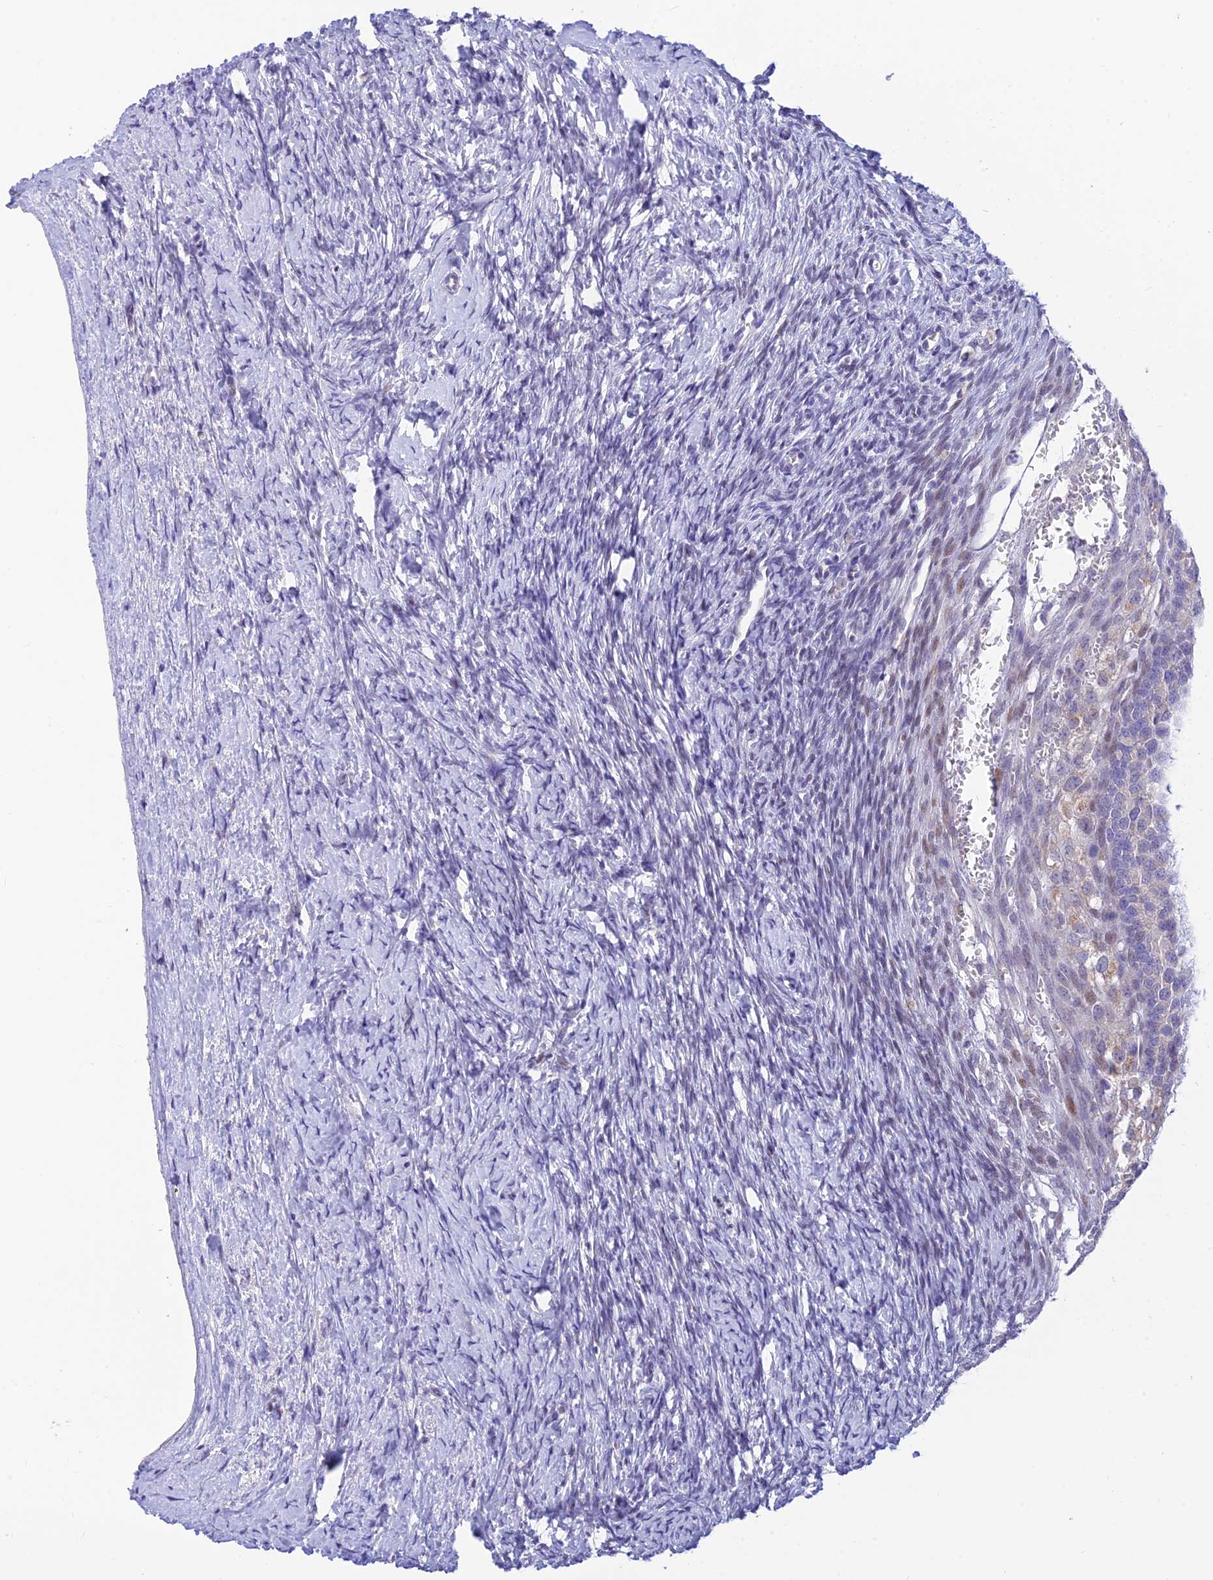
{"staining": {"intensity": "negative", "quantity": "none", "location": "none"}, "tissue": "ovary", "cell_type": "Follicle cells", "image_type": "normal", "snomed": [{"axis": "morphology", "description": "Normal tissue, NOS"}, {"axis": "morphology", "description": "Developmental malformation"}, {"axis": "topography", "description": "Ovary"}], "caption": "Ovary stained for a protein using immunohistochemistry shows no expression follicle cells.", "gene": "INKA1", "patient": {"sex": "female", "age": 39}}